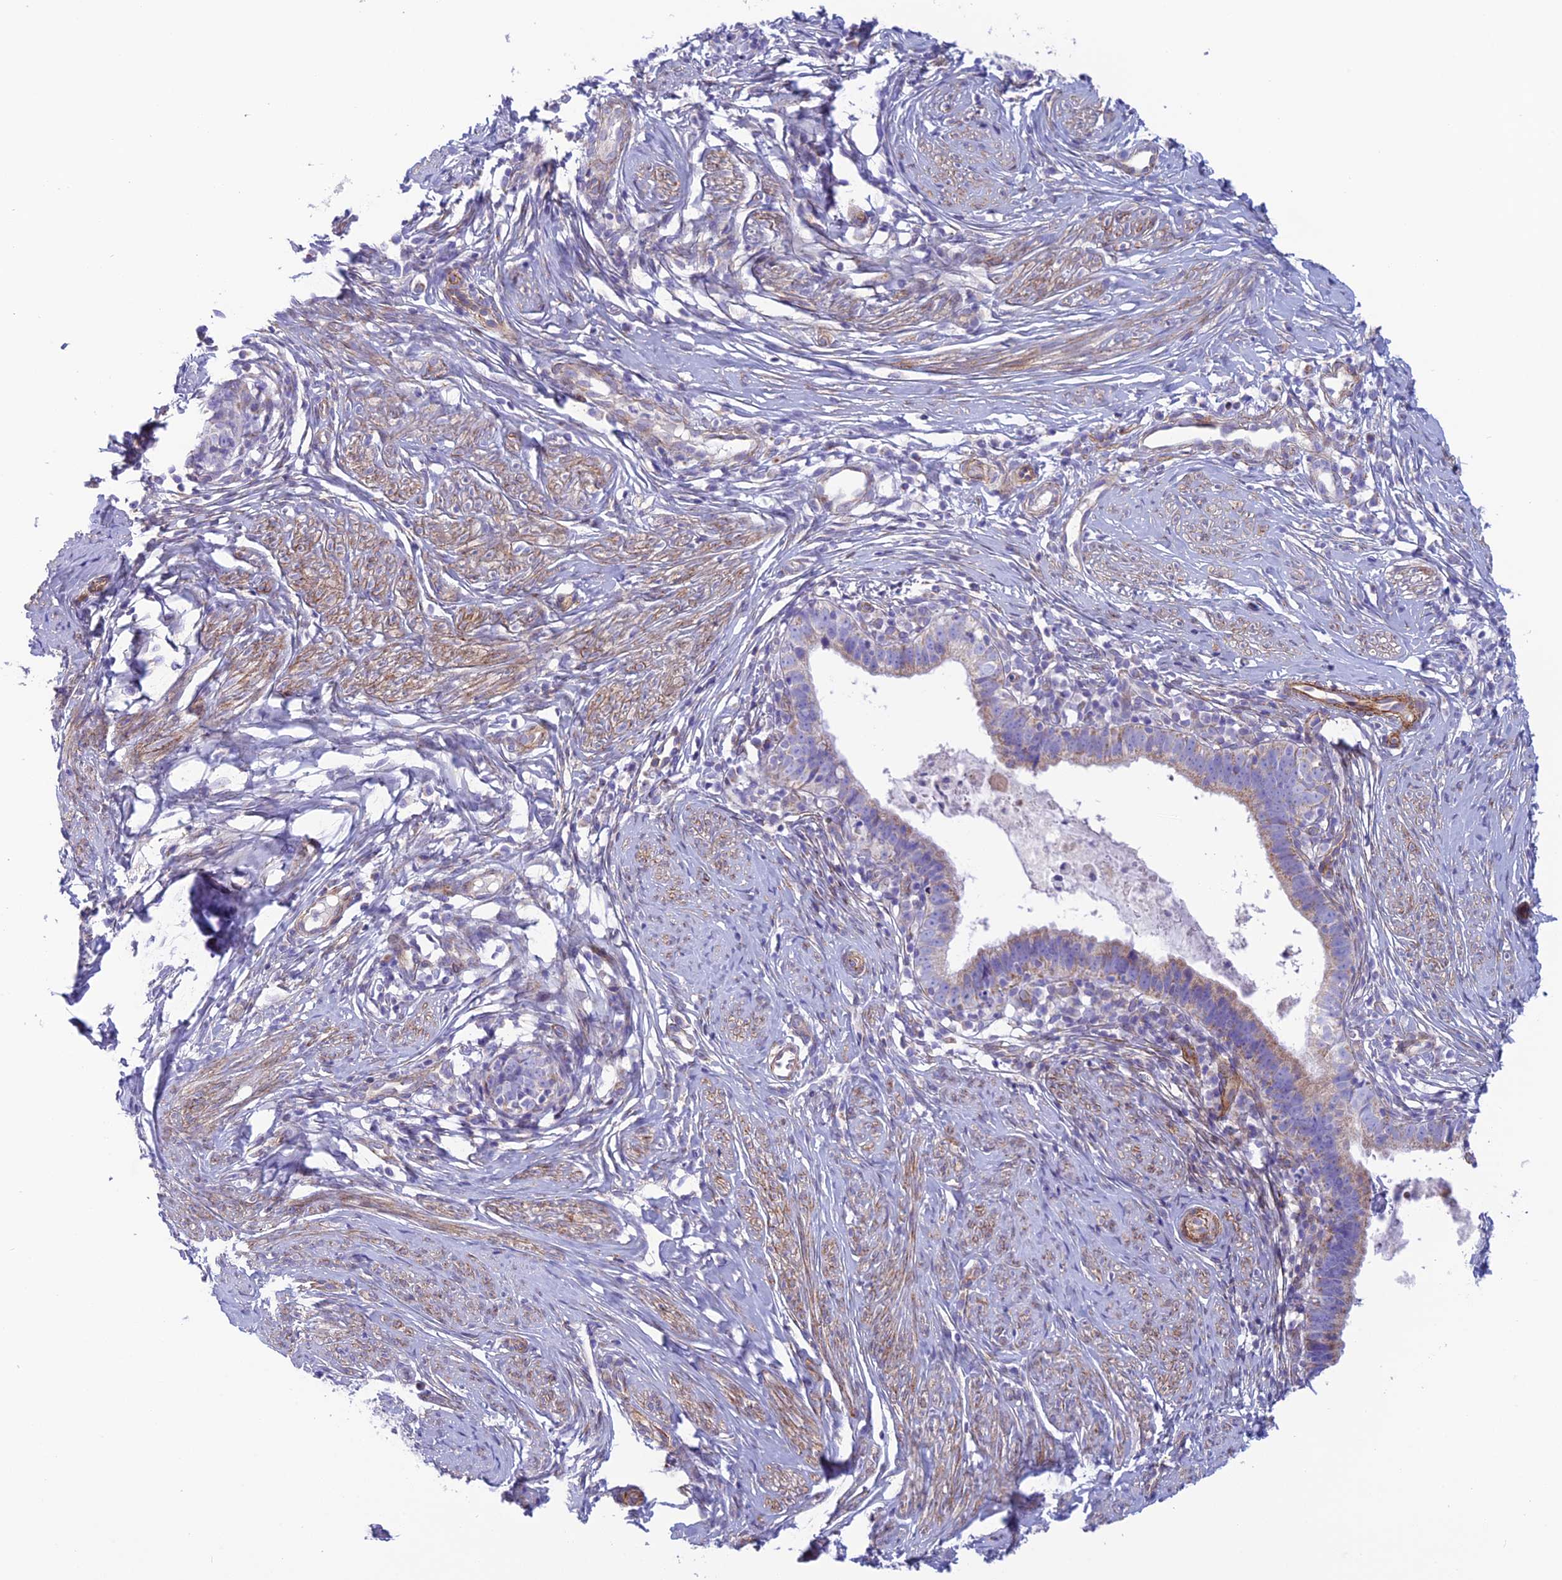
{"staining": {"intensity": "weak", "quantity": "25%-75%", "location": "cytoplasmic/membranous"}, "tissue": "cervical cancer", "cell_type": "Tumor cells", "image_type": "cancer", "snomed": [{"axis": "morphology", "description": "Adenocarcinoma, NOS"}, {"axis": "topography", "description": "Cervix"}], "caption": "Protein staining exhibits weak cytoplasmic/membranous positivity in about 25%-75% of tumor cells in cervical cancer.", "gene": "POMGNT1", "patient": {"sex": "female", "age": 36}}